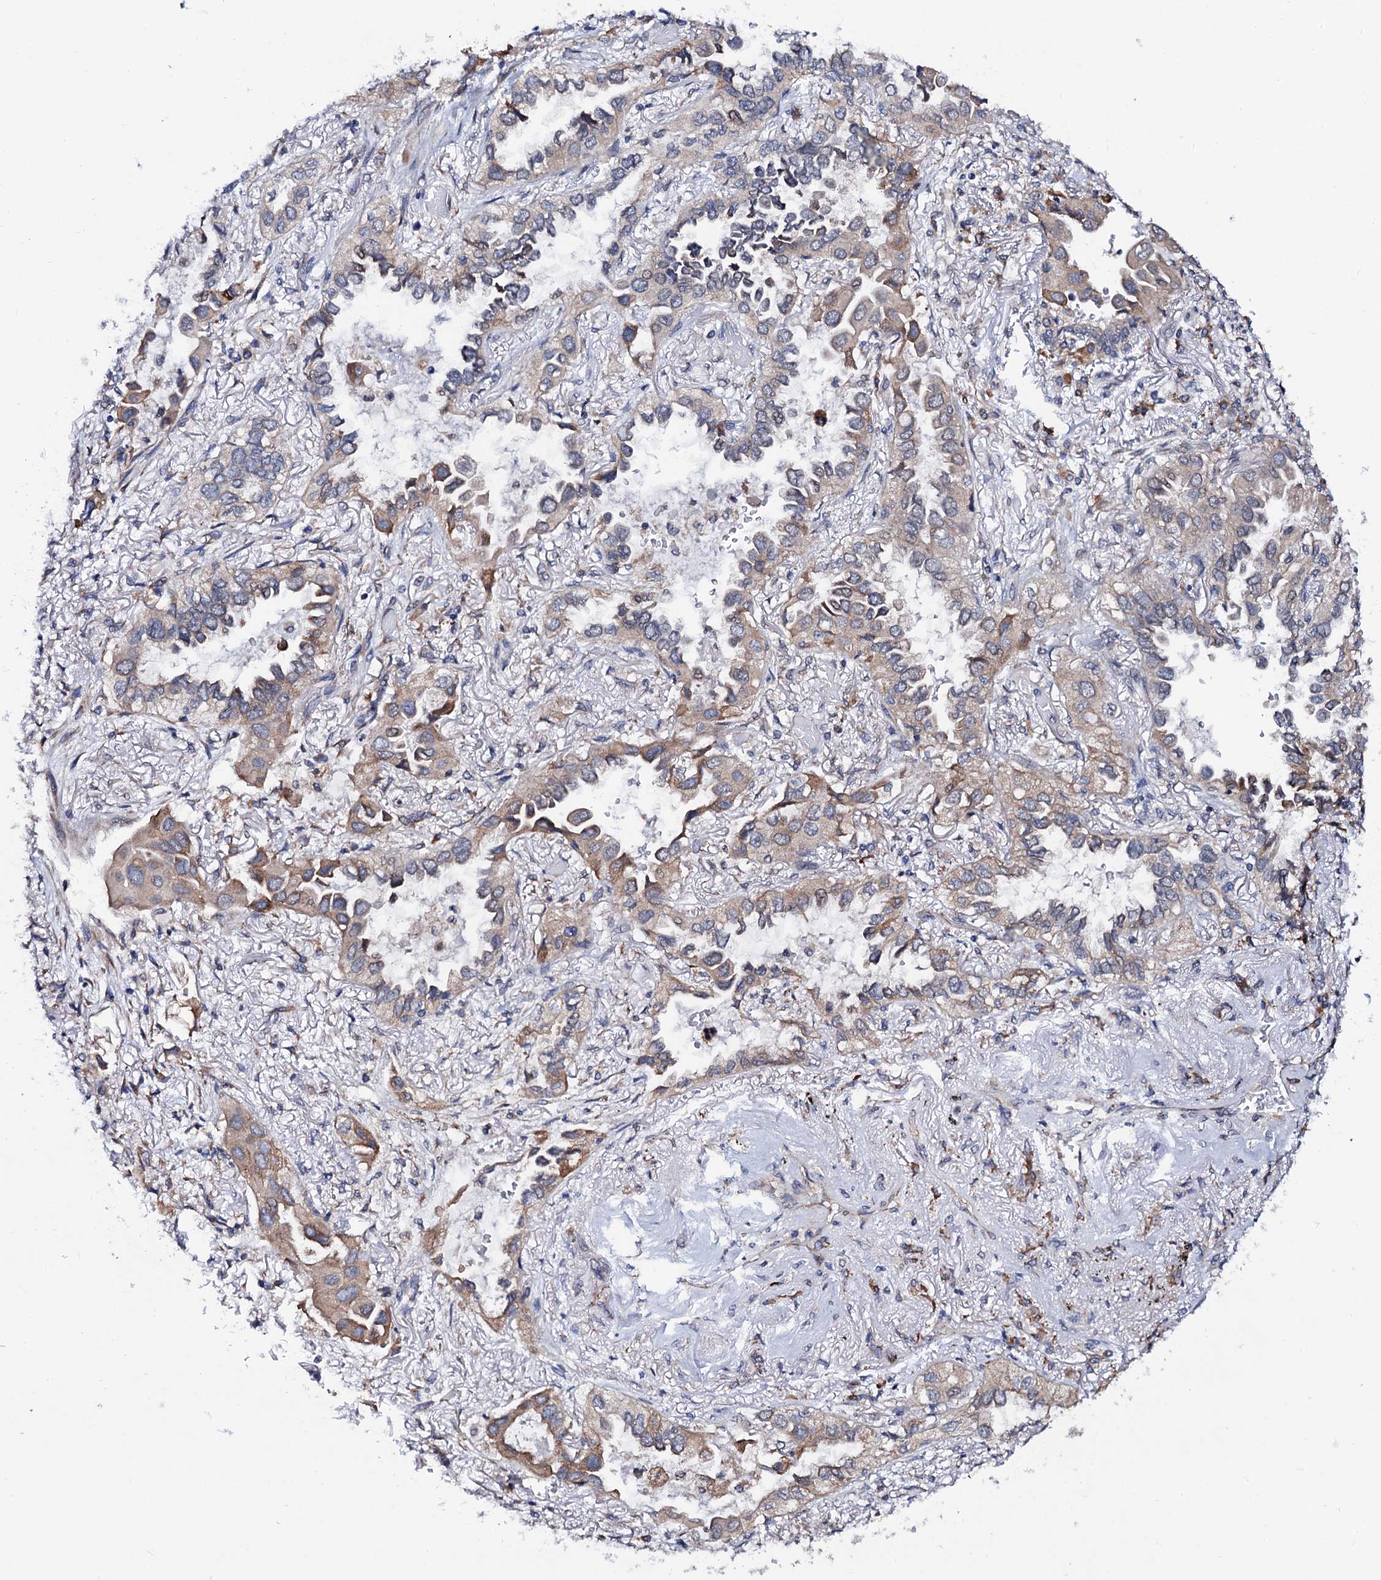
{"staining": {"intensity": "moderate", "quantity": ">75%", "location": "cytoplasmic/membranous"}, "tissue": "lung cancer", "cell_type": "Tumor cells", "image_type": "cancer", "snomed": [{"axis": "morphology", "description": "Adenocarcinoma, NOS"}, {"axis": "topography", "description": "Lung"}], "caption": "Immunohistochemistry (IHC) (DAB (3,3'-diaminobenzidine)) staining of human lung cancer (adenocarcinoma) exhibits moderate cytoplasmic/membranous protein expression in about >75% of tumor cells.", "gene": "PGLS", "patient": {"sex": "female", "age": 76}}